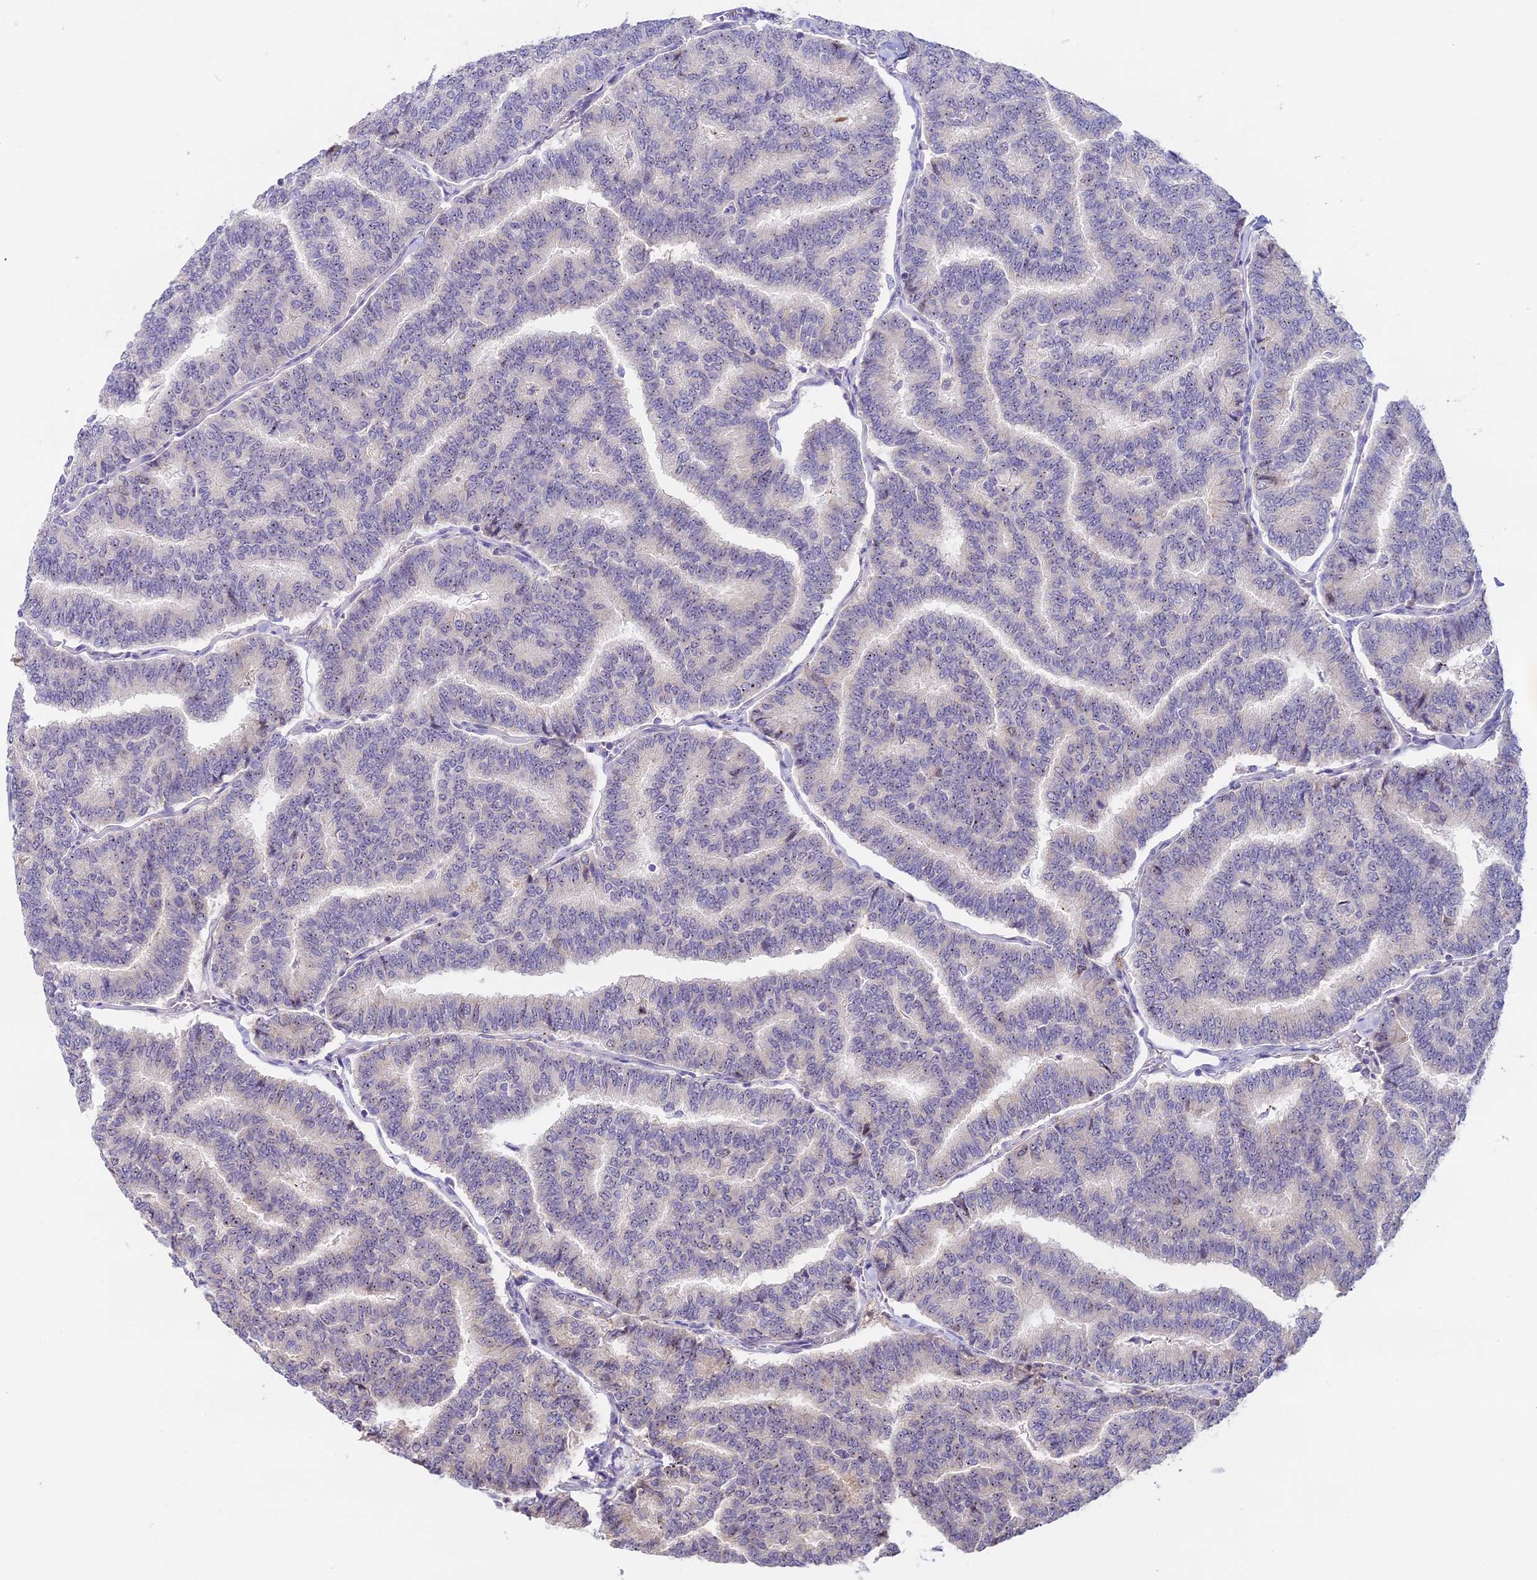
{"staining": {"intensity": "negative", "quantity": "none", "location": "none"}, "tissue": "thyroid cancer", "cell_type": "Tumor cells", "image_type": "cancer", "snomed": [{"axis": "morphology", "description": "Papillary adenocarcinoma, NOS"}, {"axis": "topography", "description": "Thyroid gland"}], "caption": "Tumor cells are negative for brown protein staining in thyroid papillary adenocarcinoma.", "gene": "RAD51", "patient": {"sex": "female", "age": 35}}